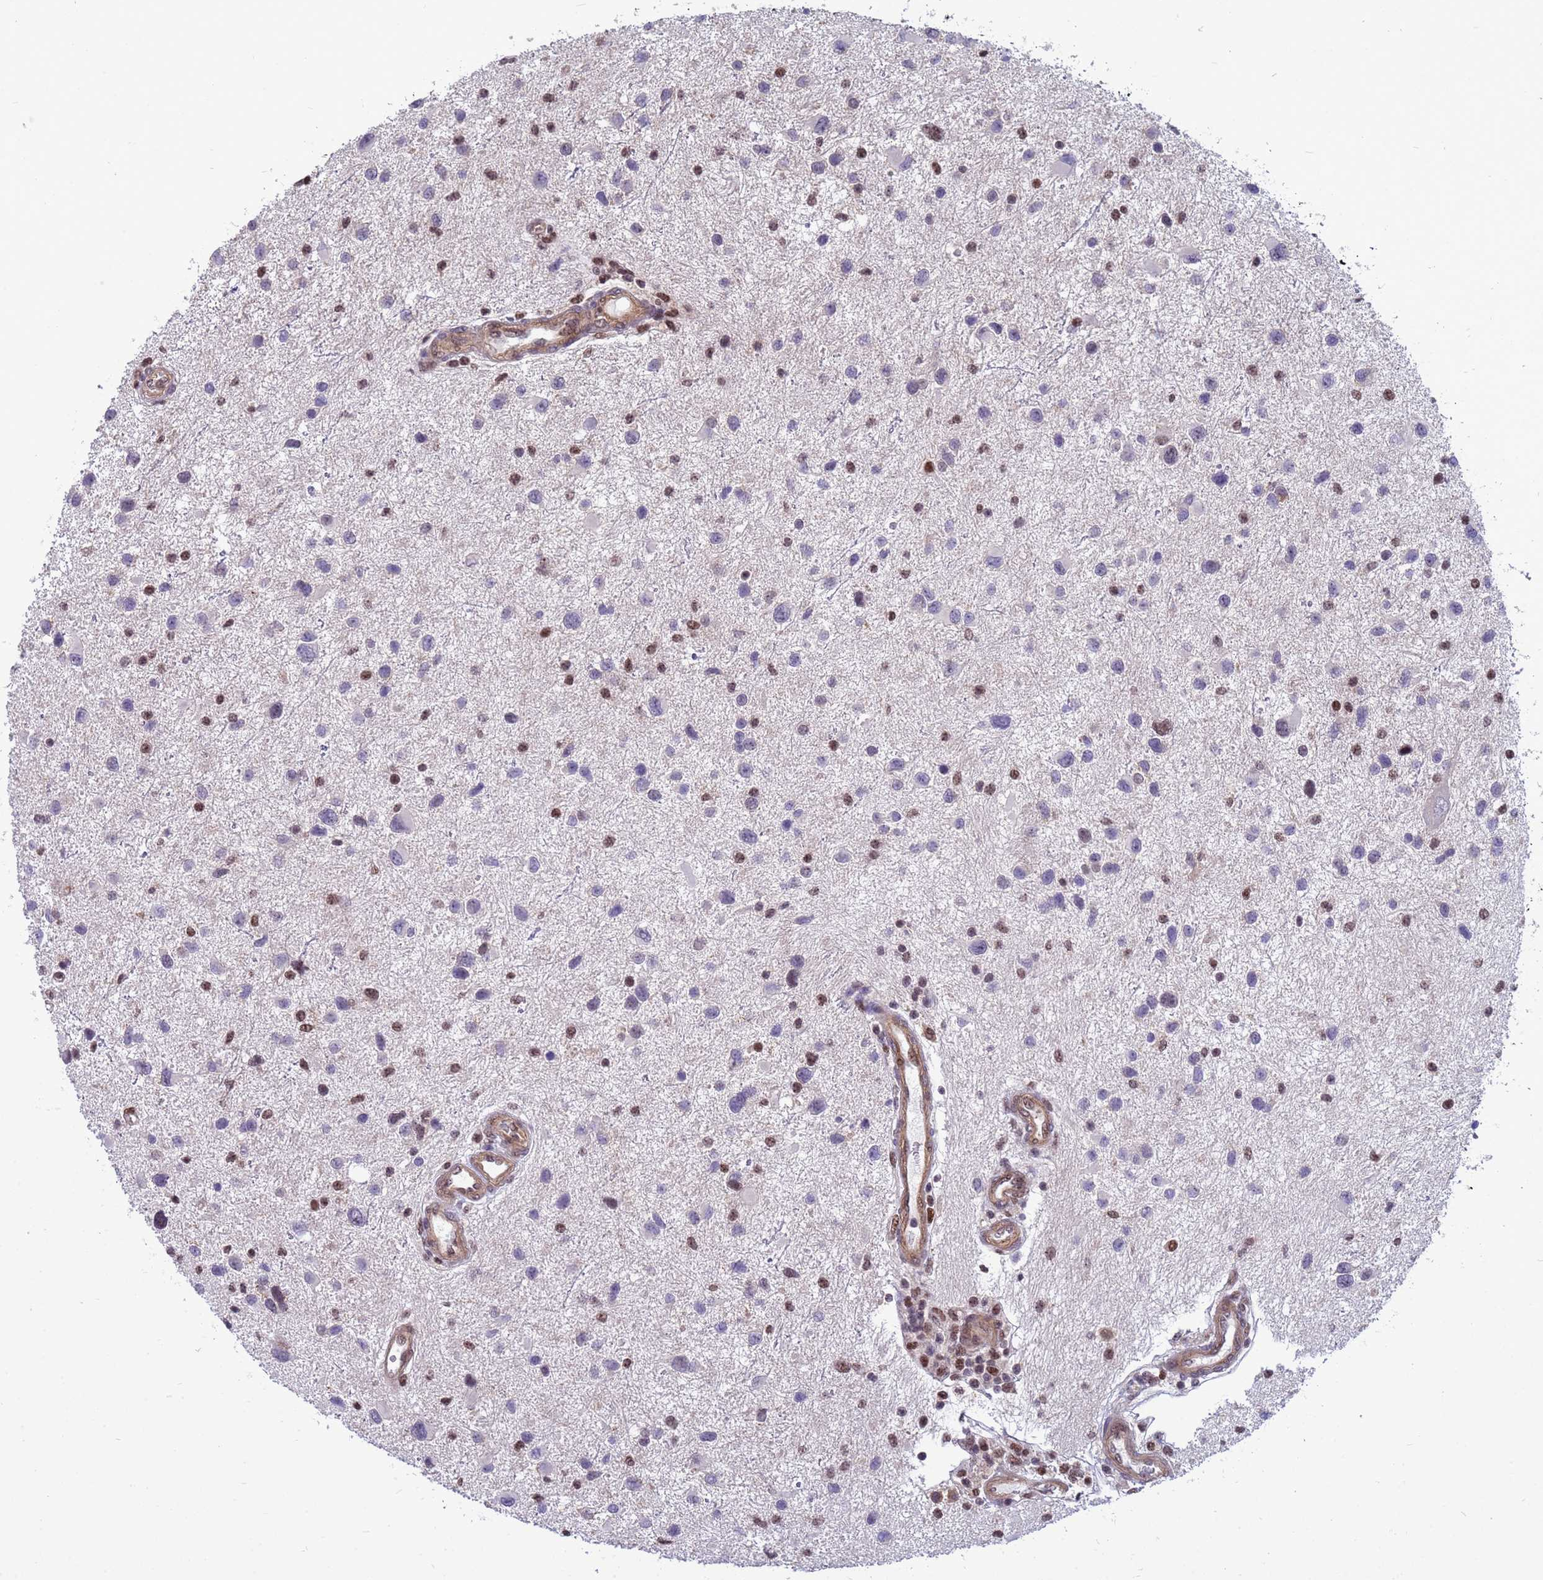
{"staining": {"intensity": "moderate", "quantity": "25%-75%", "location": "nuclear"}, "tissue": "glioma", "cell_type": "Tumor cells", "image_type": "cancer", "snomed": [{"axis": "morphology", "description": "Glioma, malignant, Low grade"}, {"axis": "topography", "description": "Brain"}], "caption": "A medium amount of moderate nuclear expression is seen in about 25%-75% of tumor cells in malignant glioma (low-grade) tissue. (Stains: DAB (3,3'-diaminobenzidine) in brown, nuclei in blue, Microscopy: brightfield microscopy at high magnification).", "gene": "NSL1", "patient": {"sex": "female", "age": 32}}